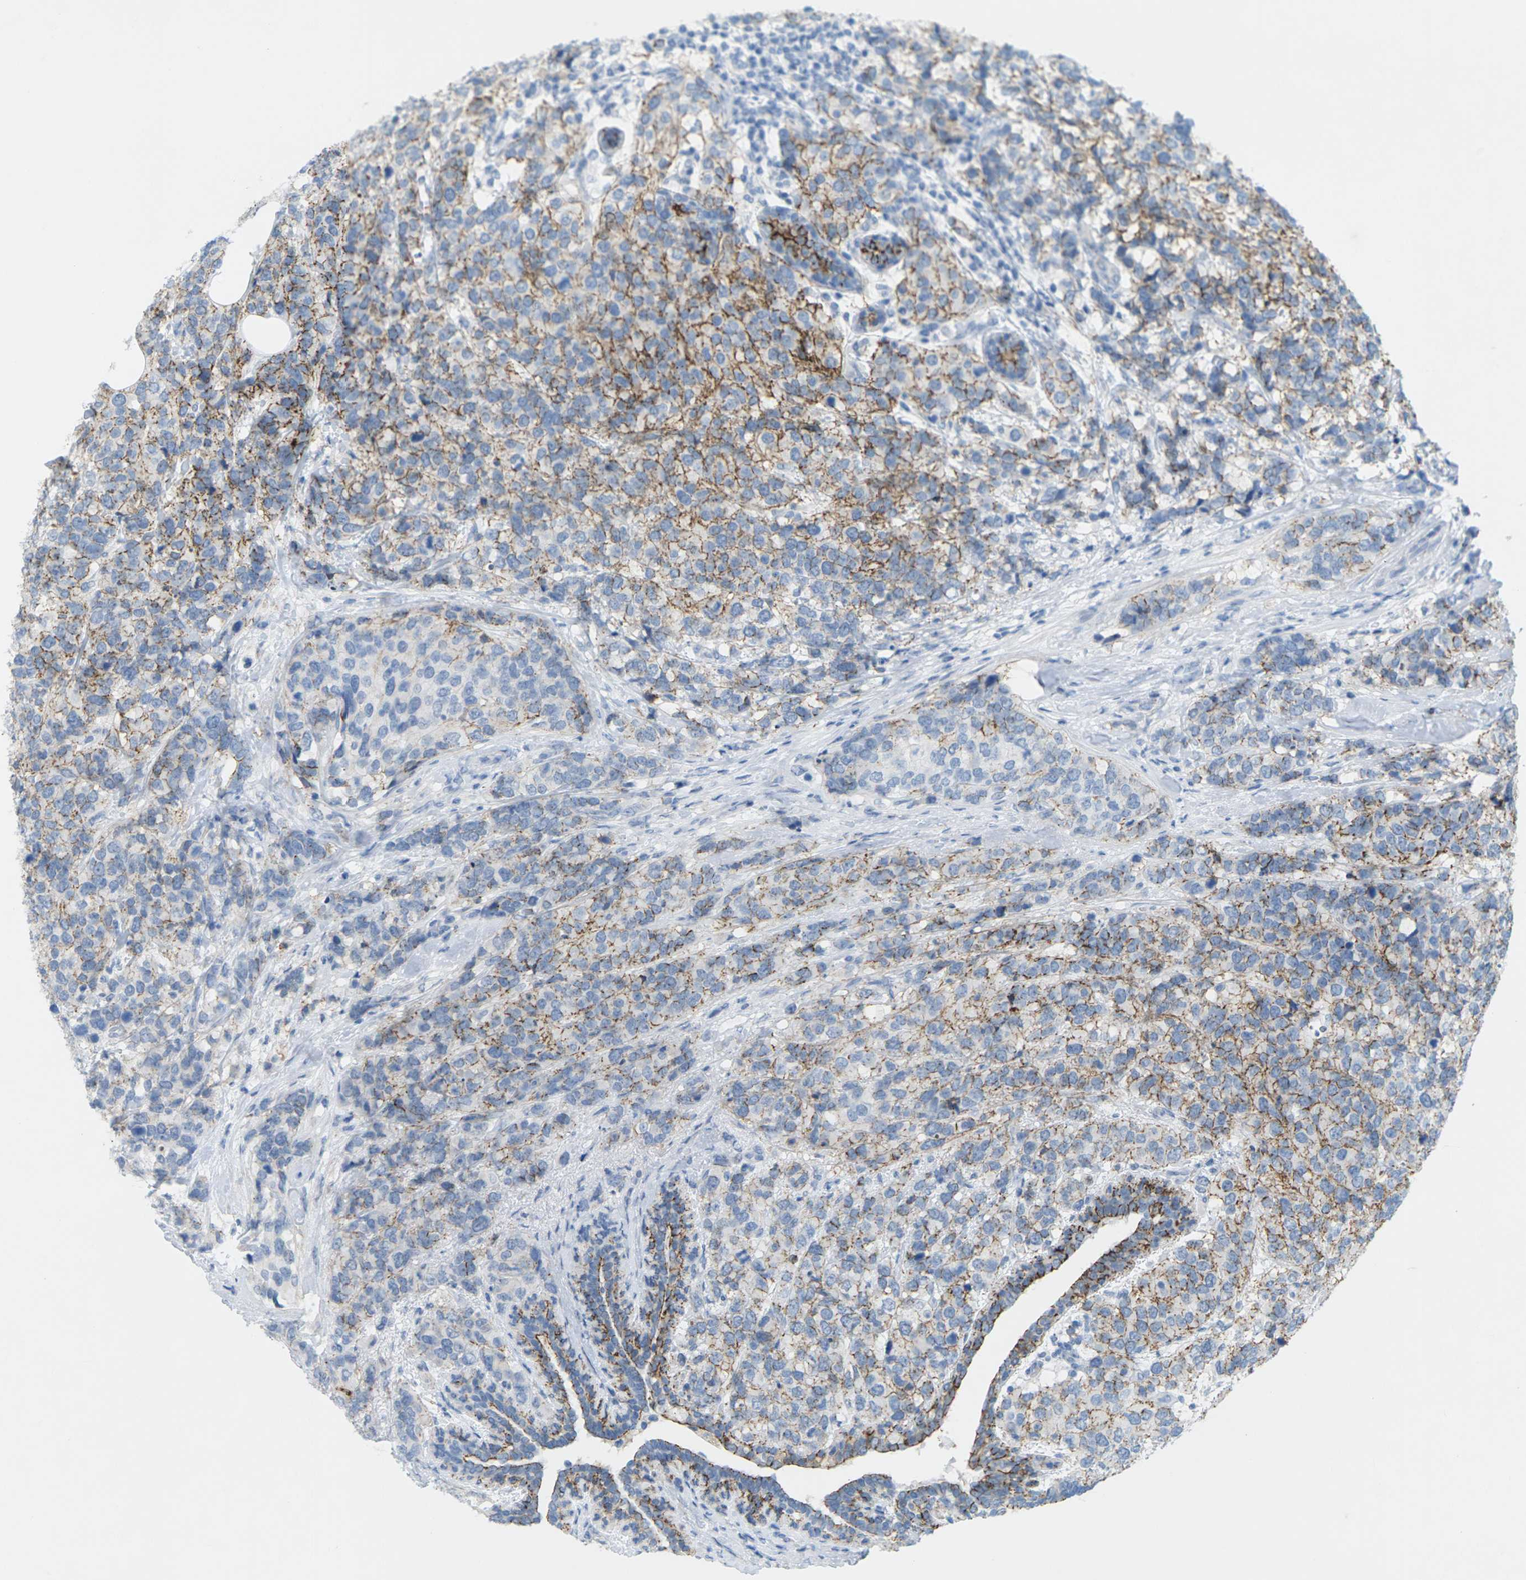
{"staining": {"intensity": "moderate", "quantity": "25%-75%", "location": "cytoplasmic/membranous"}, "tissue": "breast cancer", "cell_type": "Tumor cells", "image_type": "cancer", "snomed": [{"axis": "morphology", "description": "Lobular carcinoma"}, {"axis": "topography", "description": "Breast"}], "caption": "Moderate cytoplasmic/membranous staining is appreciated in about 25%-75% of tumor cells in breast cancer. The staining was performed using DAB (3,3'-diaminobenzidine) to visualize the protein expression in brown, while the nuclei were stained in blue with hematoxylin (Magnification: 20x).", "gene": "CLDN3", "patient": {"sex": "female", "age": 59}}